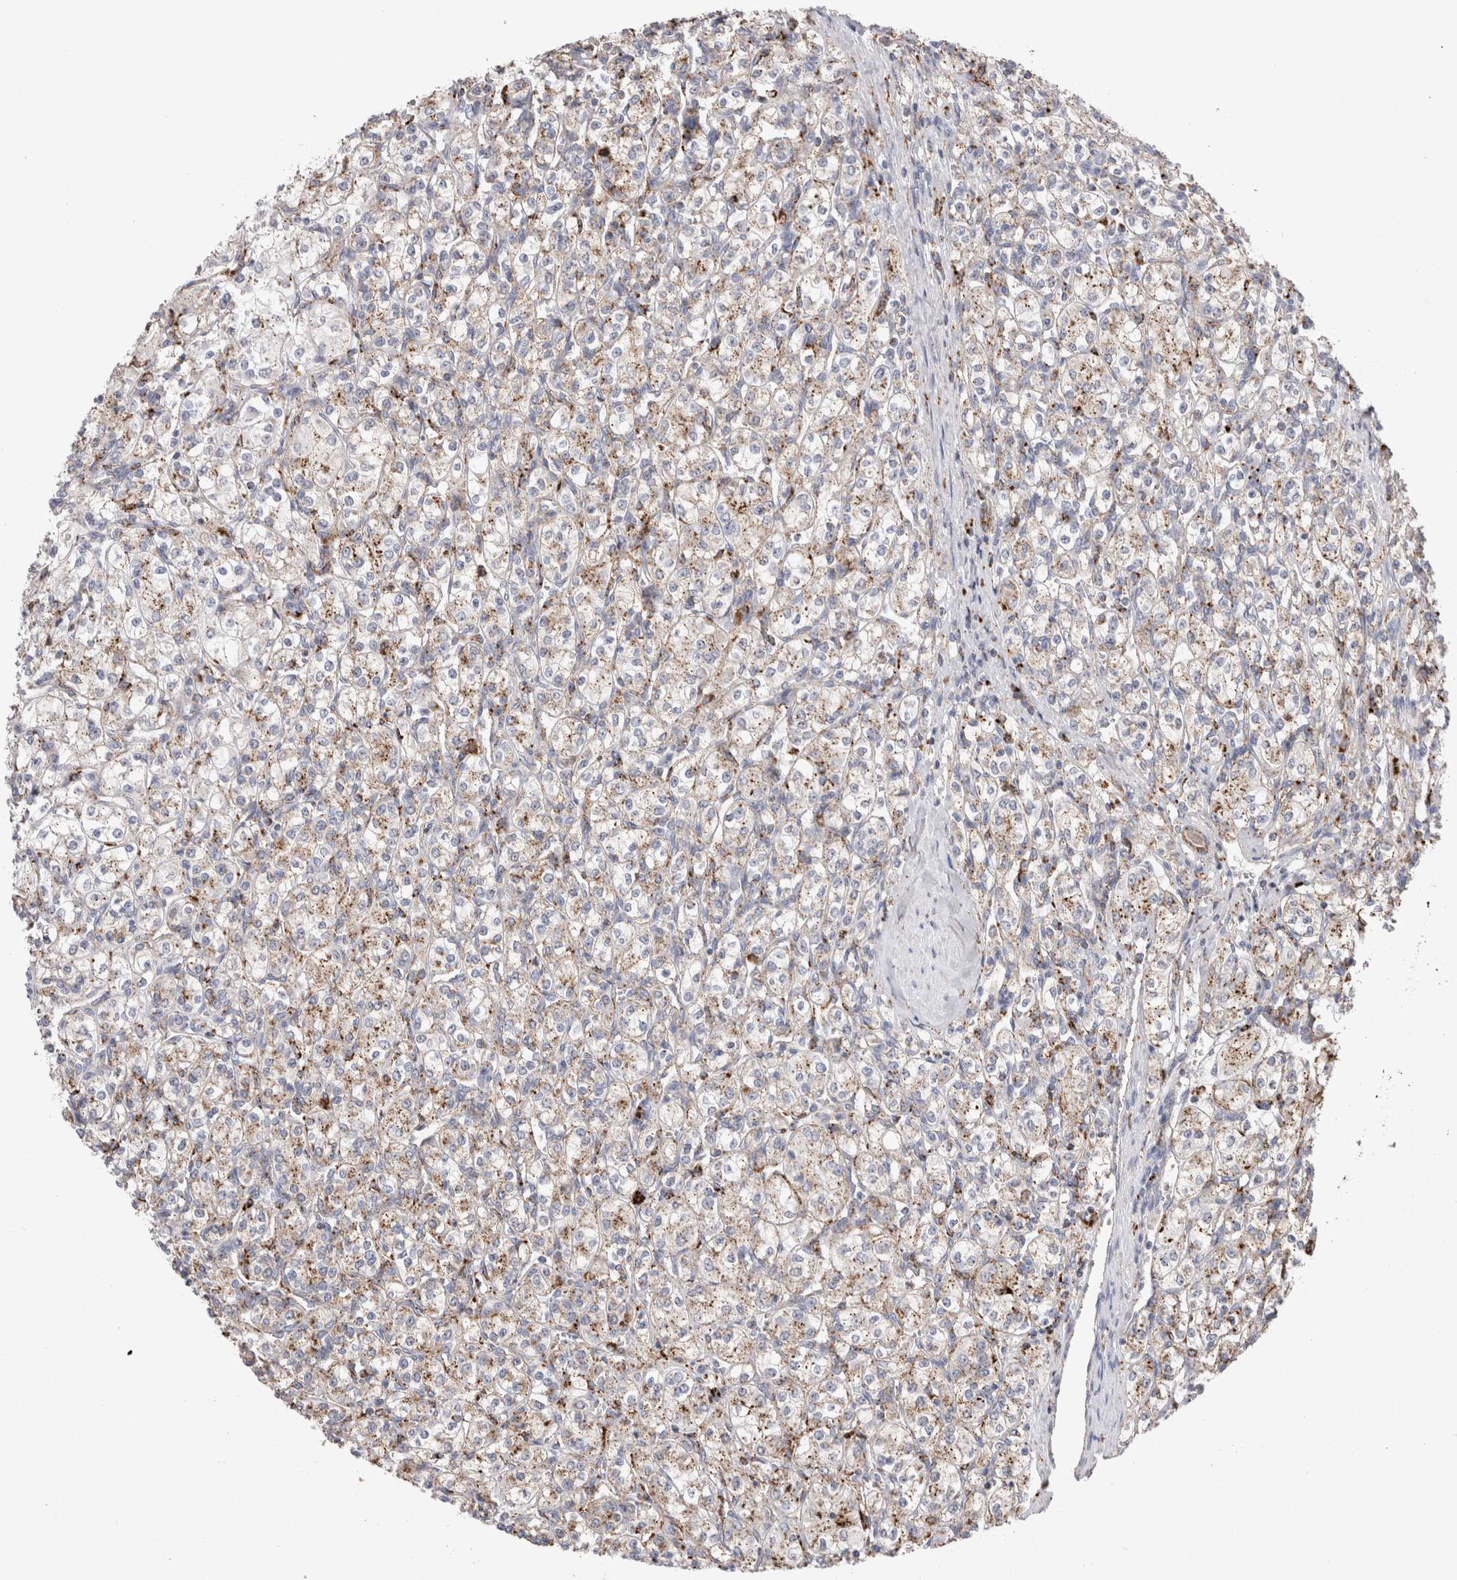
{"staining": {"intensity": "weak", "quantity": ">75%", "location": "cytoplasmic/membranous"}, "tissue": "renal cancer", "cell_type": "Tumor cells", "image_type": "cancer", "snomed": [{"axis": "morphology", "description": "Adenocarcinoma, NOS"}, {"axis": "topography", "description": "Kidney"}], "caption": "IHC micrograph of neoplastic tissue: human renal cancer (adenocarcinoma) stained using immunohistochemistry reveals low levels of weak protein expression localized specifically in the cytoplasmic/membranous of tumor cells, appearing as a cytoplasmic/membranous brown color.", "gene": "CTSA", "patient": {"sex": "male", "age": 77}}